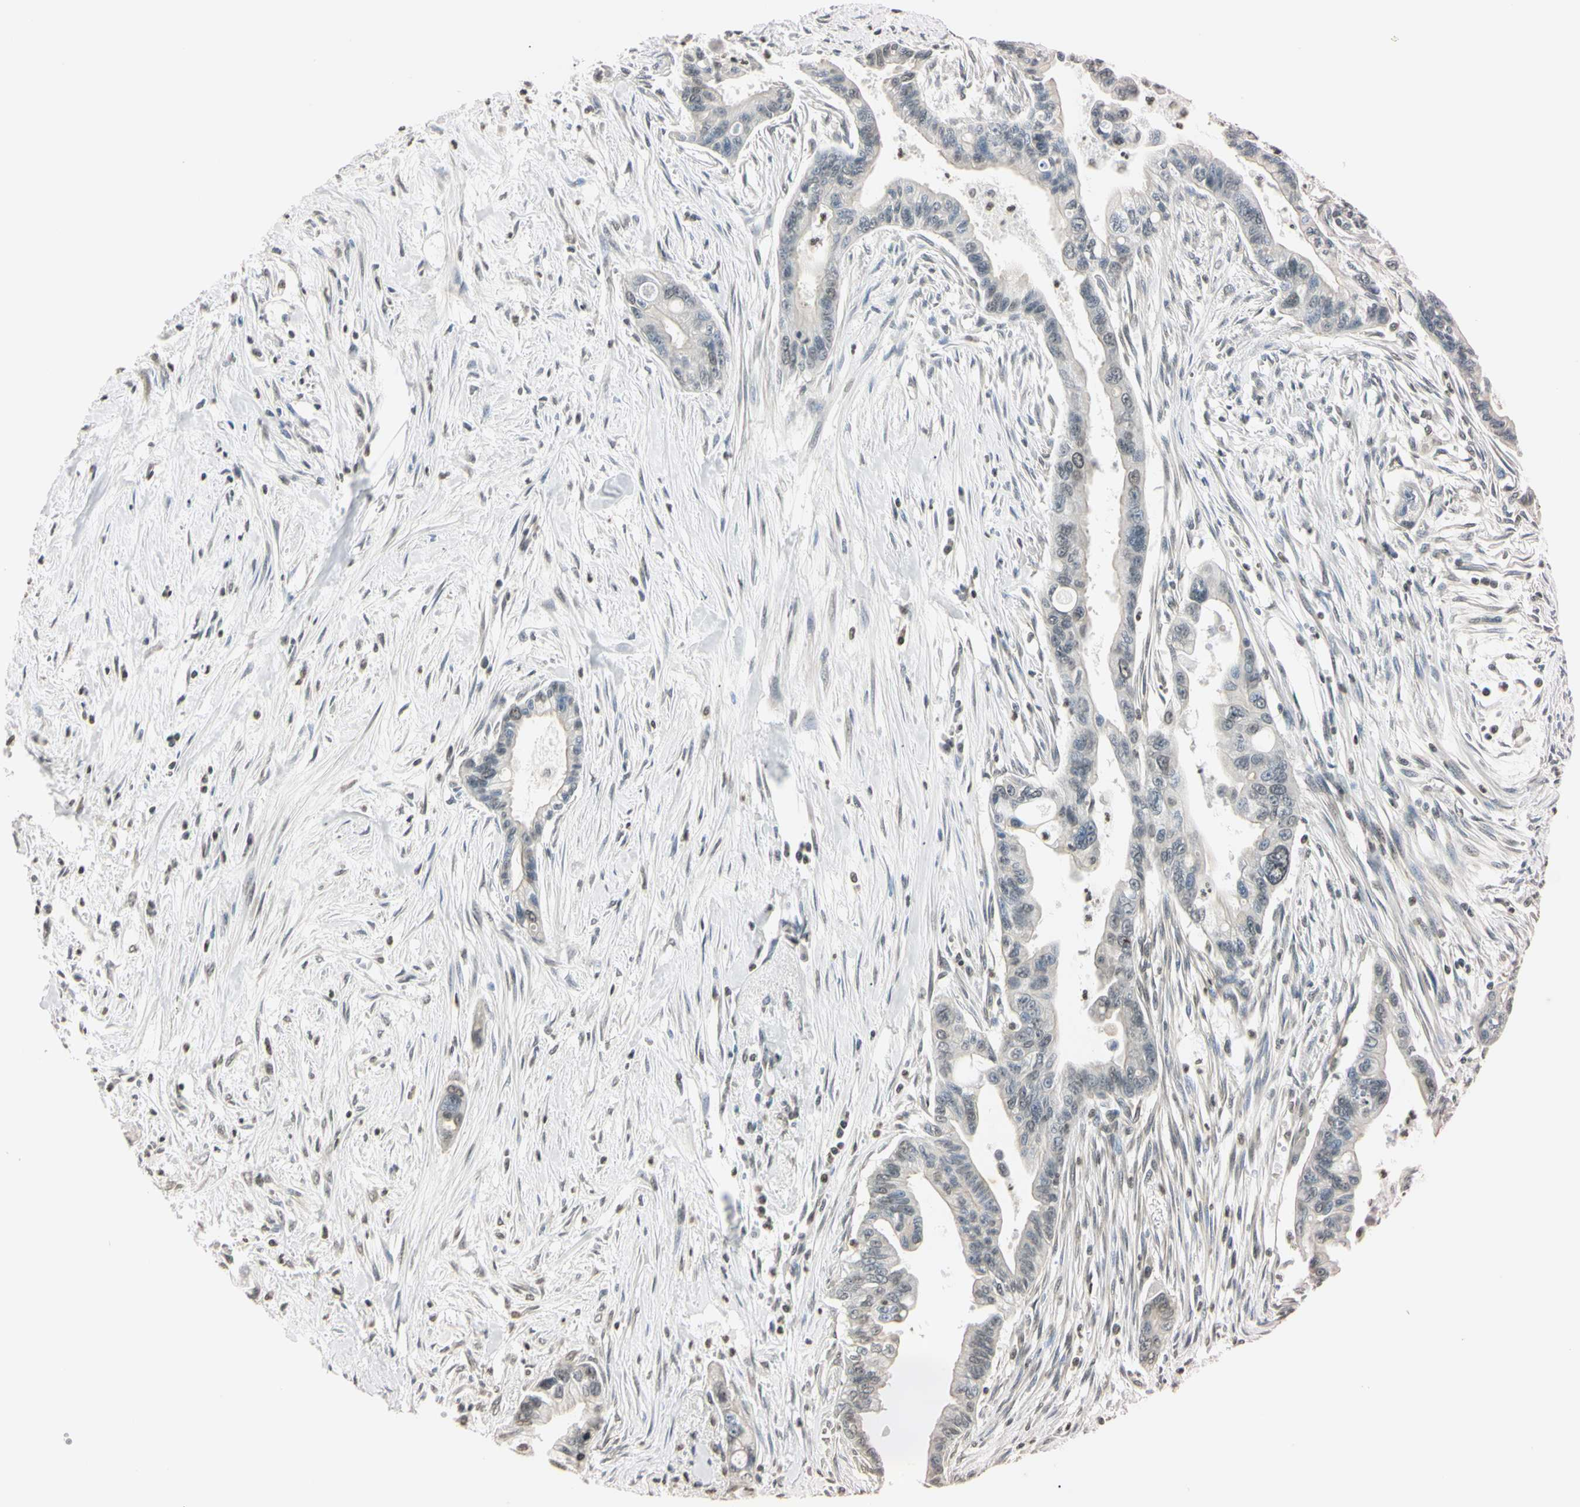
{"staining": {"intensity": "weak", "quantity": "<25%", "location": "nuclear"}, "tissue": "pancreatic cancer", "cell_type": "Tumor cells", "image_type": "cancer", "snomed": [{"axis": "morphology", "description": "Adenocarcinoma, NOS"}, {"axis": "topography", "description": "Pancreas"}], "caption": "Tumor cells show no significant protein positivity in pancreatic cancer.", "gene": "CDC45", "patient": {"sex": "male", "age": 70}}